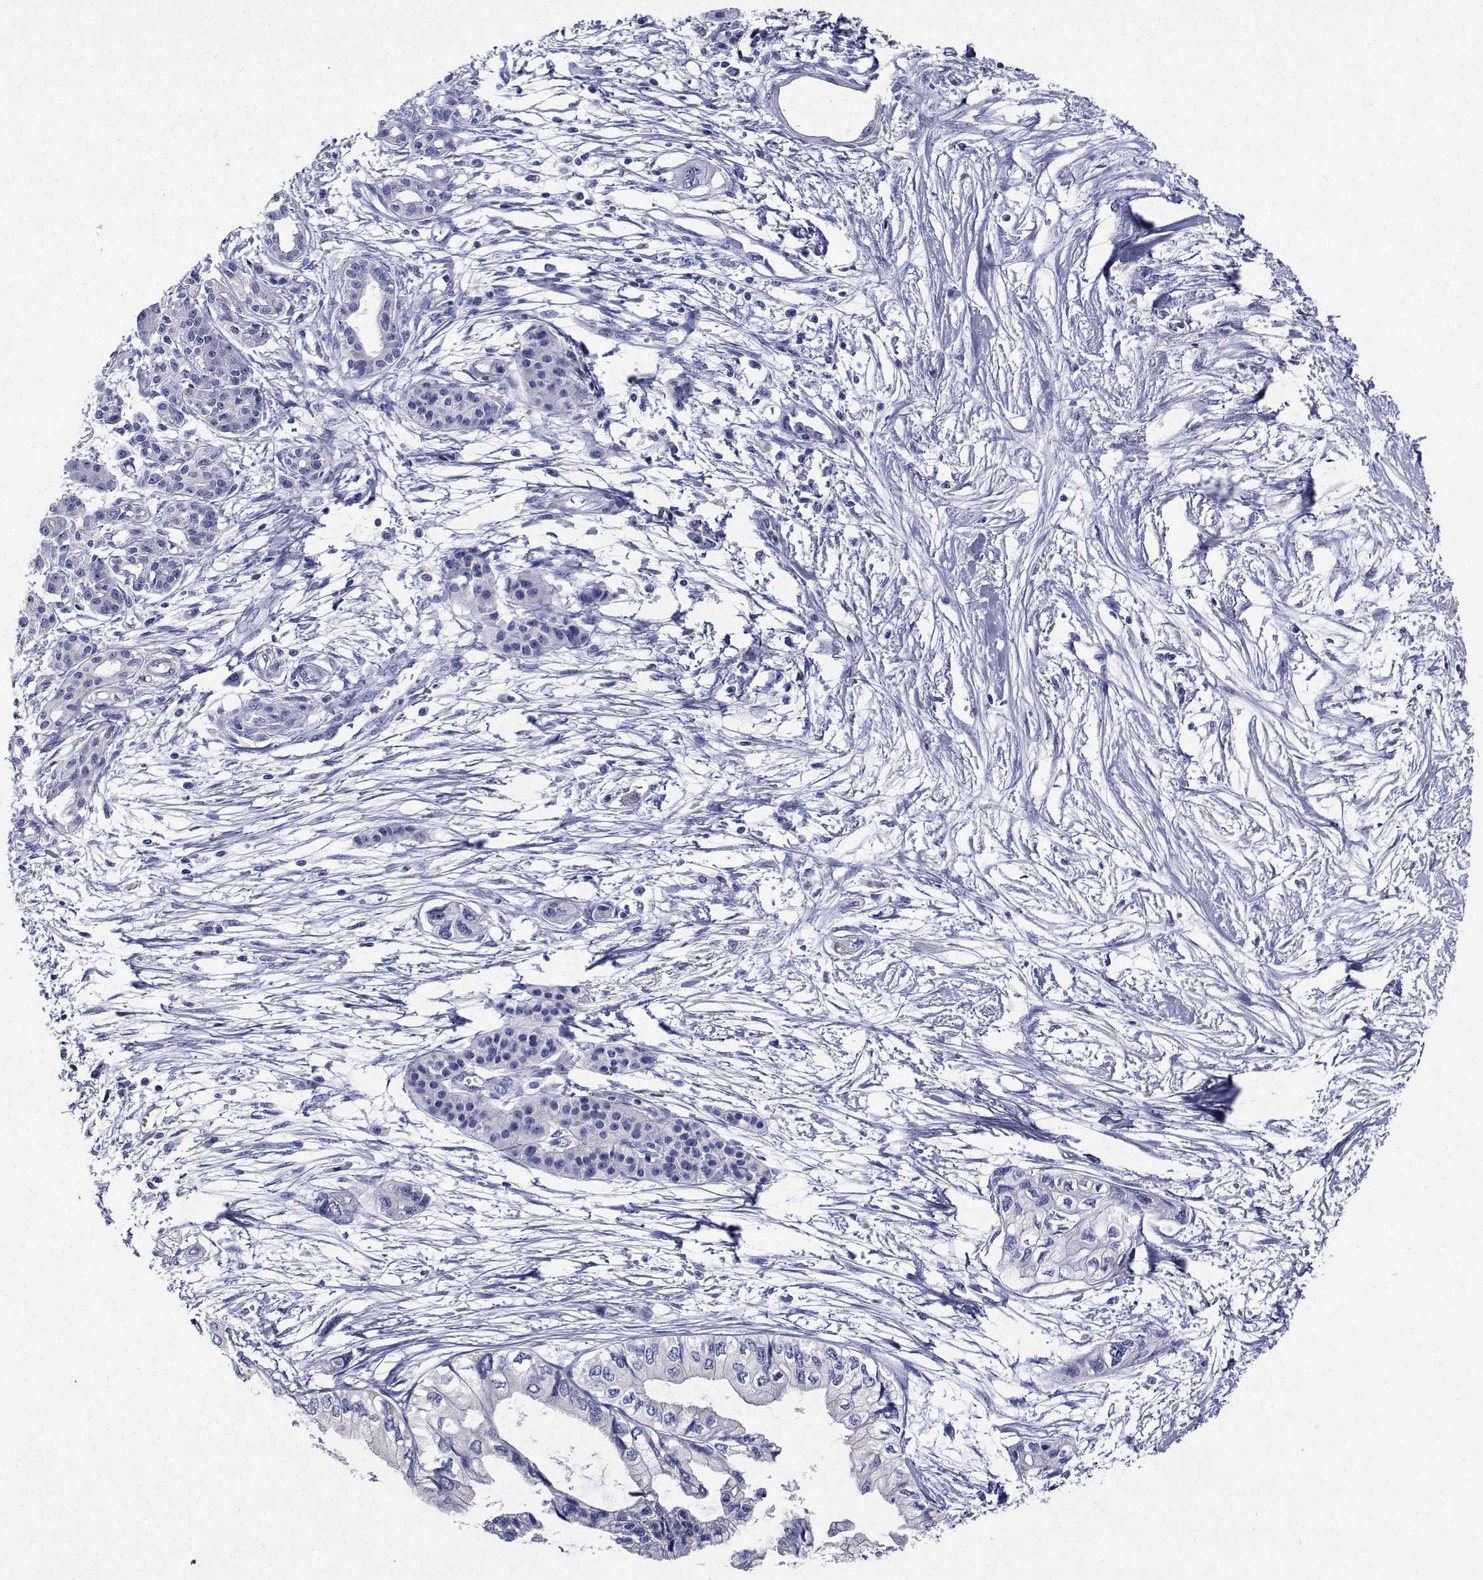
{"staining": {"intensity": "negative", "quantity": "none", "location": "none"}, "tissue": "pancreatic cancer", "cell_type": "Tumor cells", "image_type": "cancer", "snomed": [{"axis": "morphology", "description": "Adenocarcinoma, NOS"}, {"axis": "topography", "description": "Pancreas"}], "caption": "DAB (3,3'-diaminobenzidine) immunohistochemical staining of adenocarcinoma (pancreatic) reveals no significant positivity in tumor cells.", "gene": "CDHR3", "patient": {"sex": "female", "age": 76}}